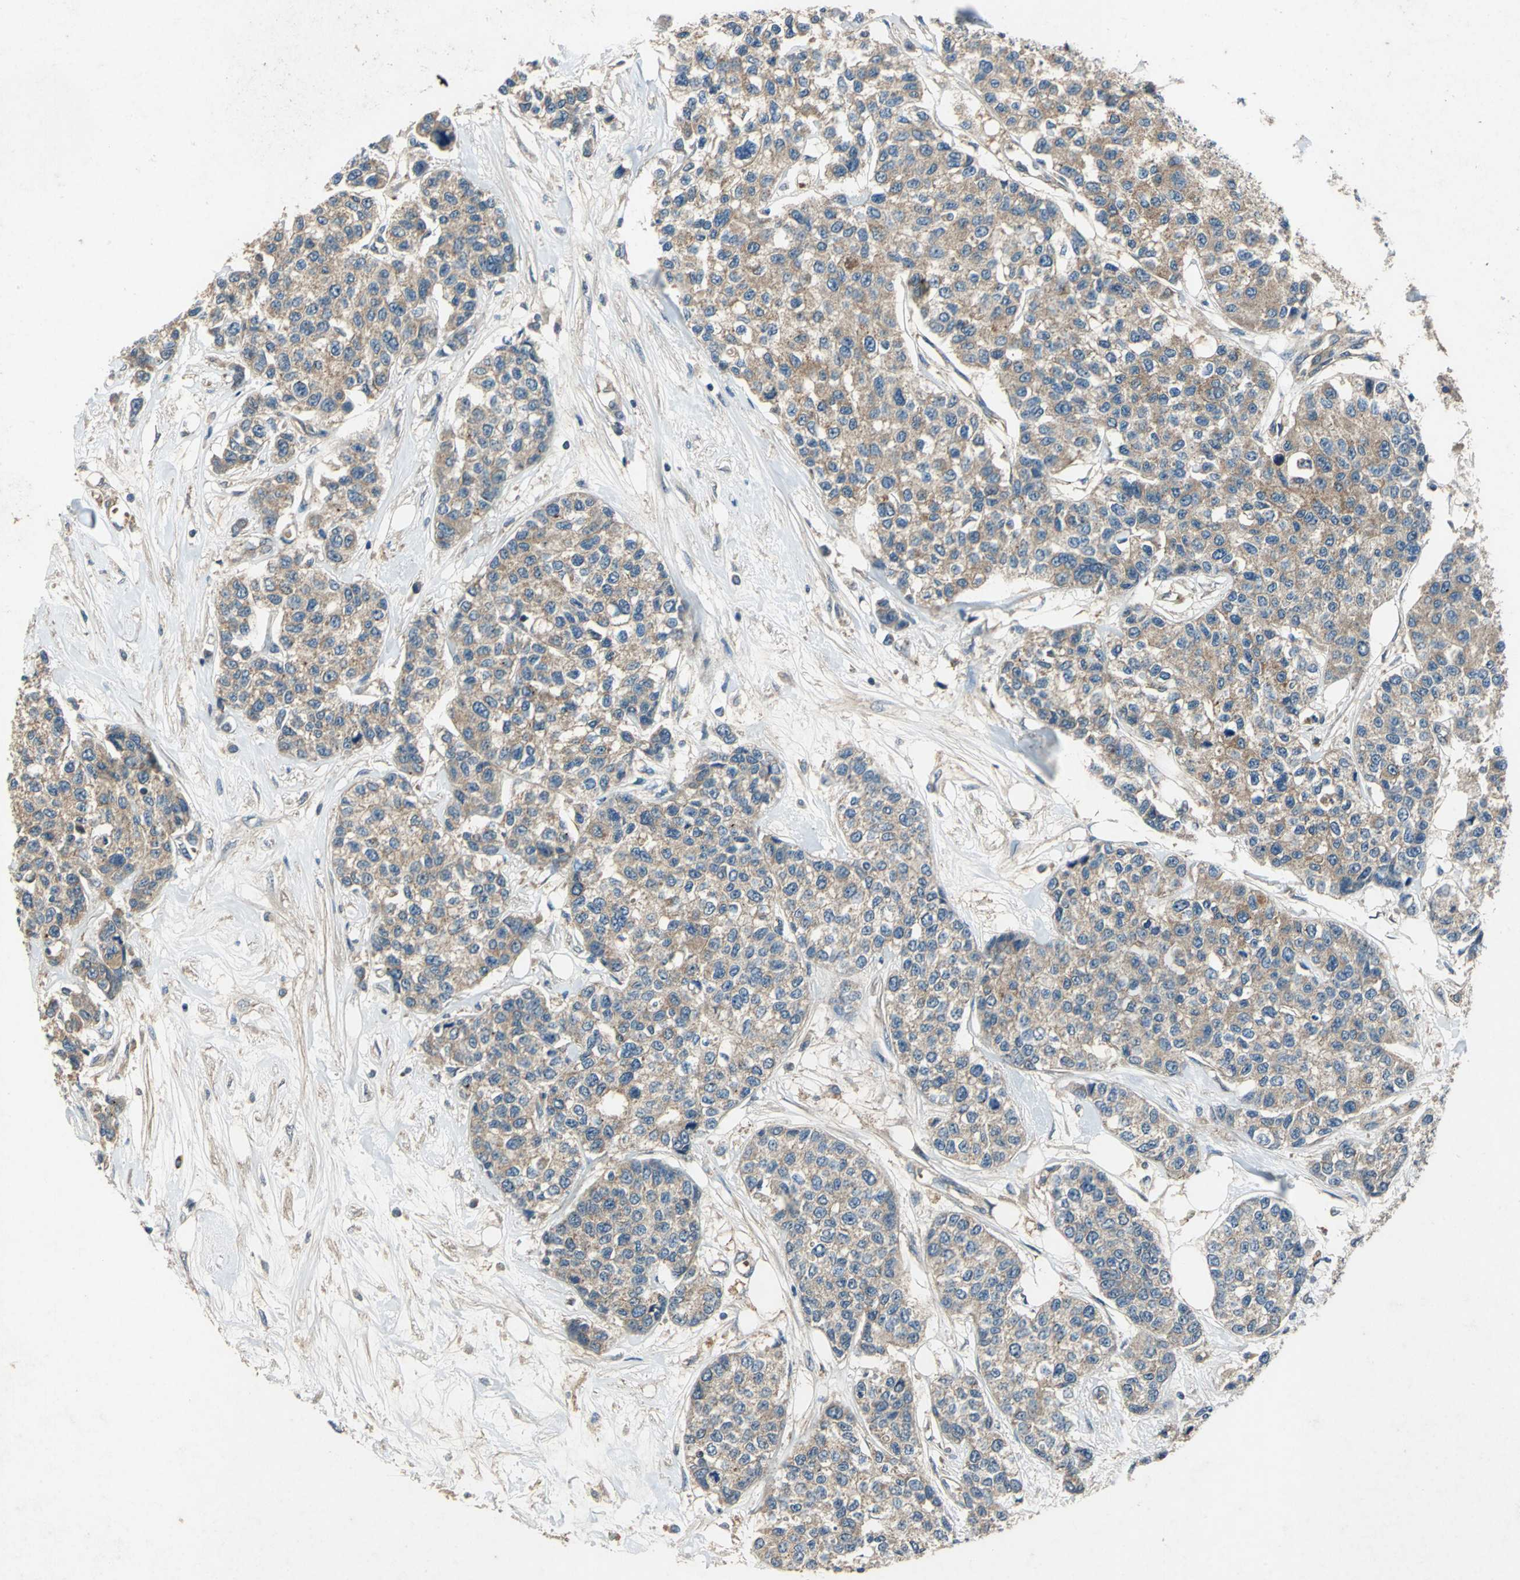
{"staining": {"intensity": "moderate", "quantity": "25%-75%", "location": "cytoplasmic/membranous"}, "tissue": "breast cancer", "cell_type": "Tumor cells", "image_type": "cancer", "snomed": [{"axis": "morphology", "description": "Duct carcinoma"}, {"axis": "topography", "description": "Breast"}], "caption": "This micrograph reveals immunohistochemistry staining of infiltrating ductal carcinoma (breast), with medium moderate cytoplasmic/membranous positivity in about 25%-75% of tumor cells.", "gene": "EMCN", "patient": {"sex": "female", "age": 51}}